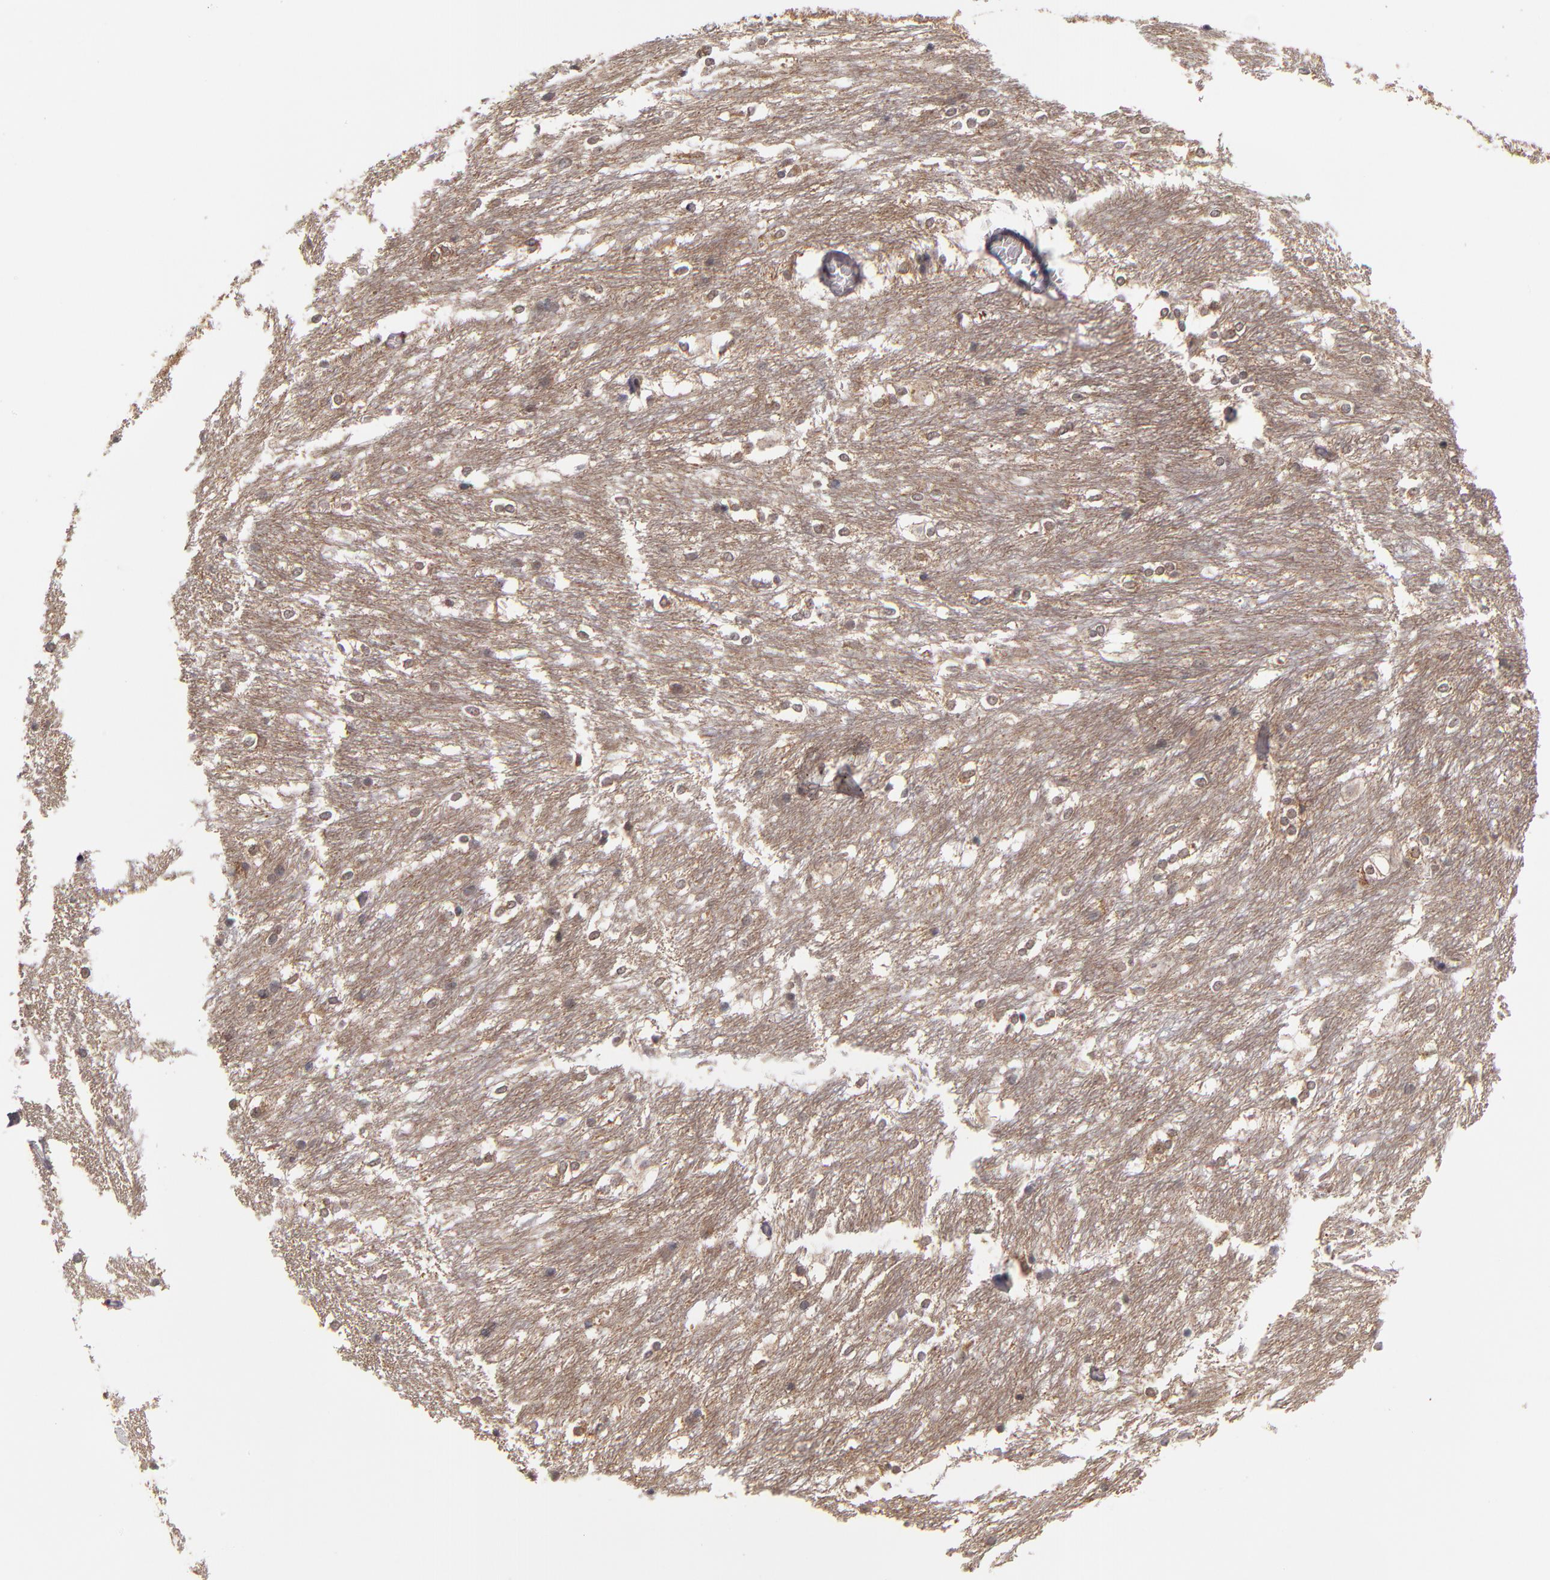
{"staining": {"intensity": "negative", "quantity": "none", "location": "none"}, "tissue": "caudate", "cell_type": "Glial cells", "image_type": "normal", "snomed": [{"axis": "morphology", "description": "Normal tissue, NOS"}, {"axis": "topography", "description": "Lateral ventricle wall"}], "caption": "Glial cells show no significant positivity in unremarkable caudate. (Stains: DAB IHC with hematoxylin counter stain, Microscopy: brightfield microscopy at high magnification).", "gene": "KDM6A", "patient": {"sex": "female", "age": 19}}